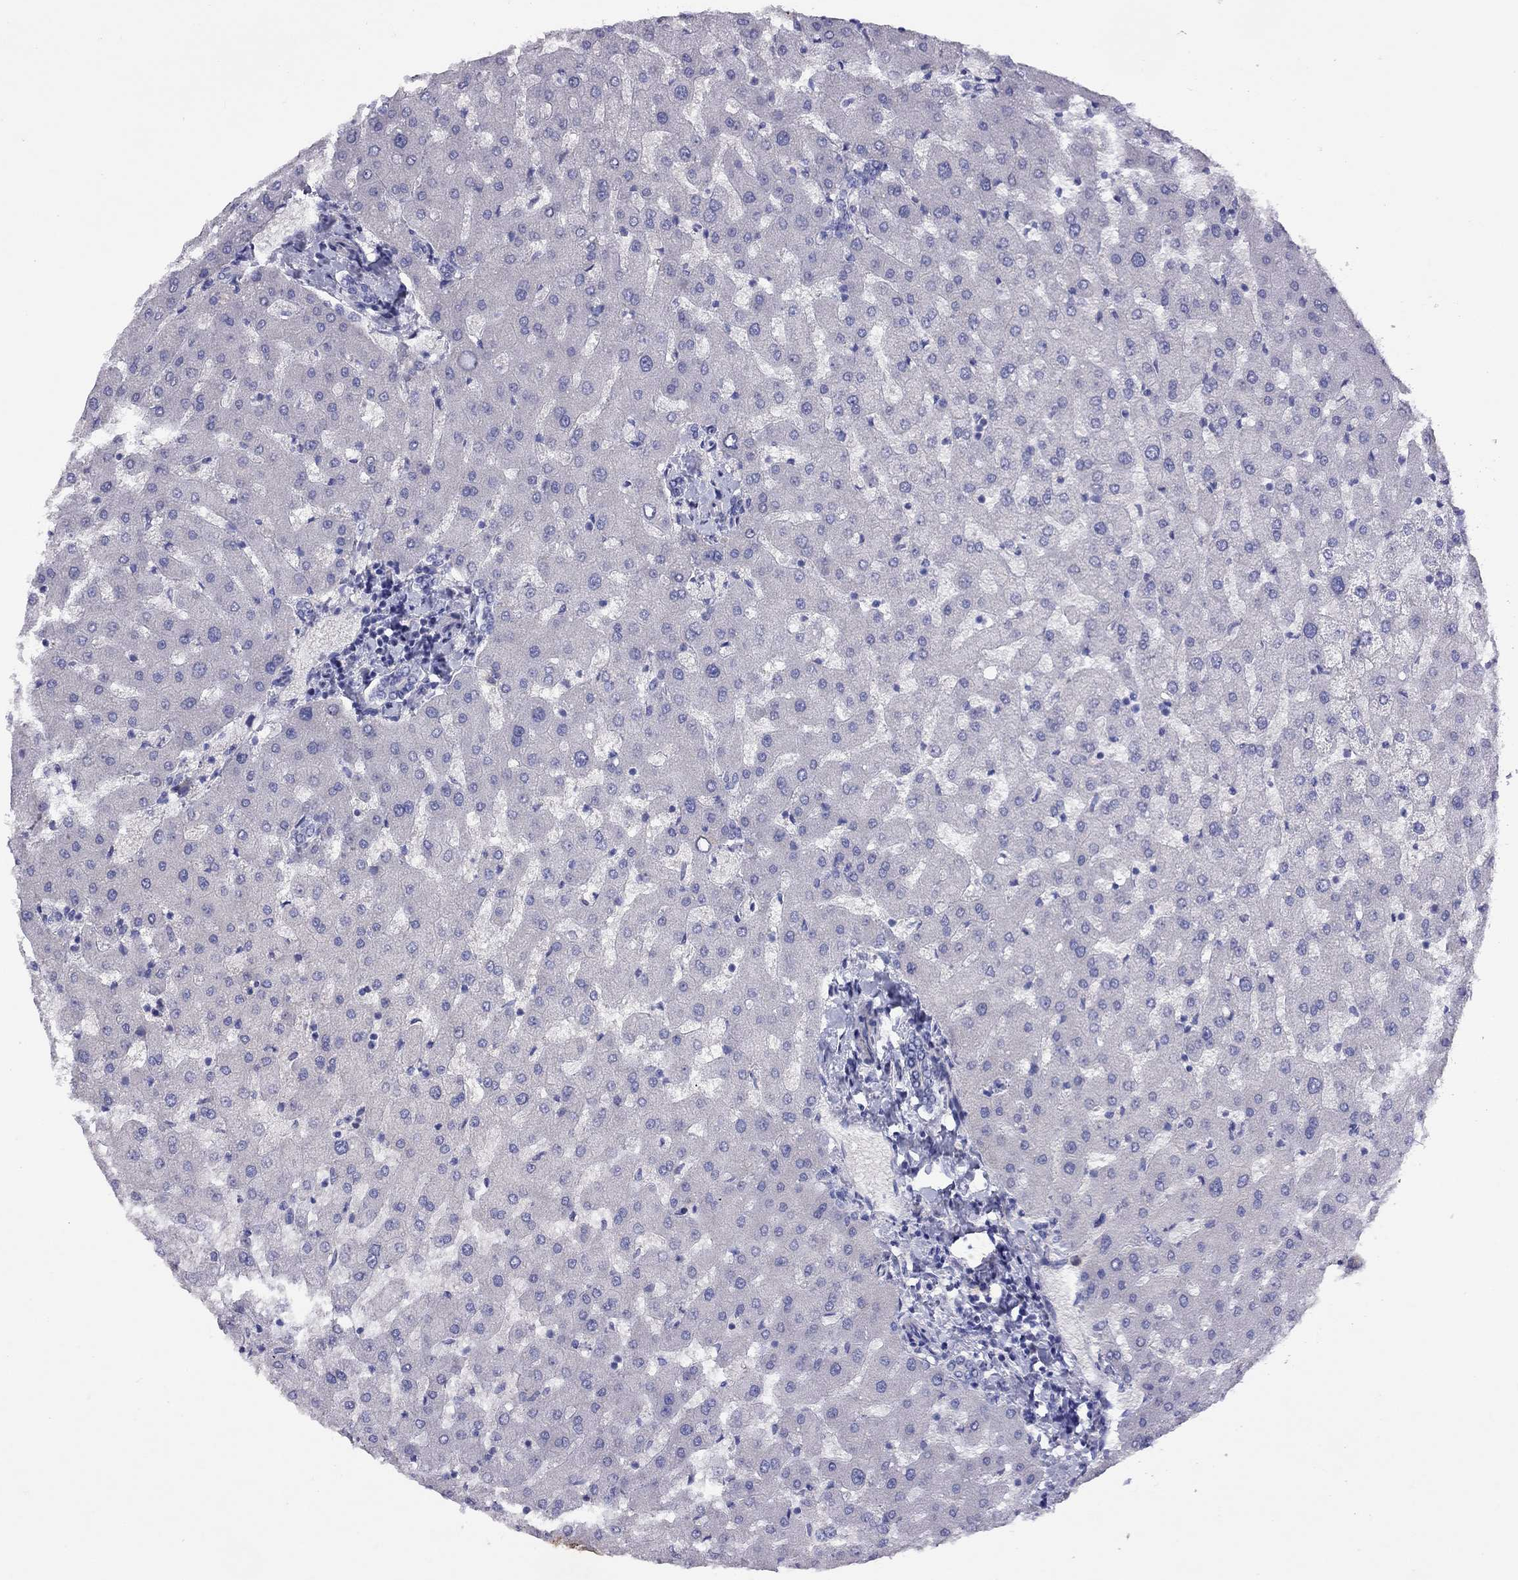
{"staining": {"intensity": "negative", "quantity": "none", "location": "none"}, "tissue": "liver", "cell_type": "Cholangiocytes", "image_type": "normal", "snomed": [{"axis": "morphology", "description": "Normal tissue, NOS"}, {"axis": "topography", "description": "Liver"}], "caption": "Immunohistochemical staining of unremarkable human liver exhibits no significant expression in cholangiocytes. Nuclei are stained in blue.", "gene": "CPNE4", "patient": {"sex": "female", "age": 50}}